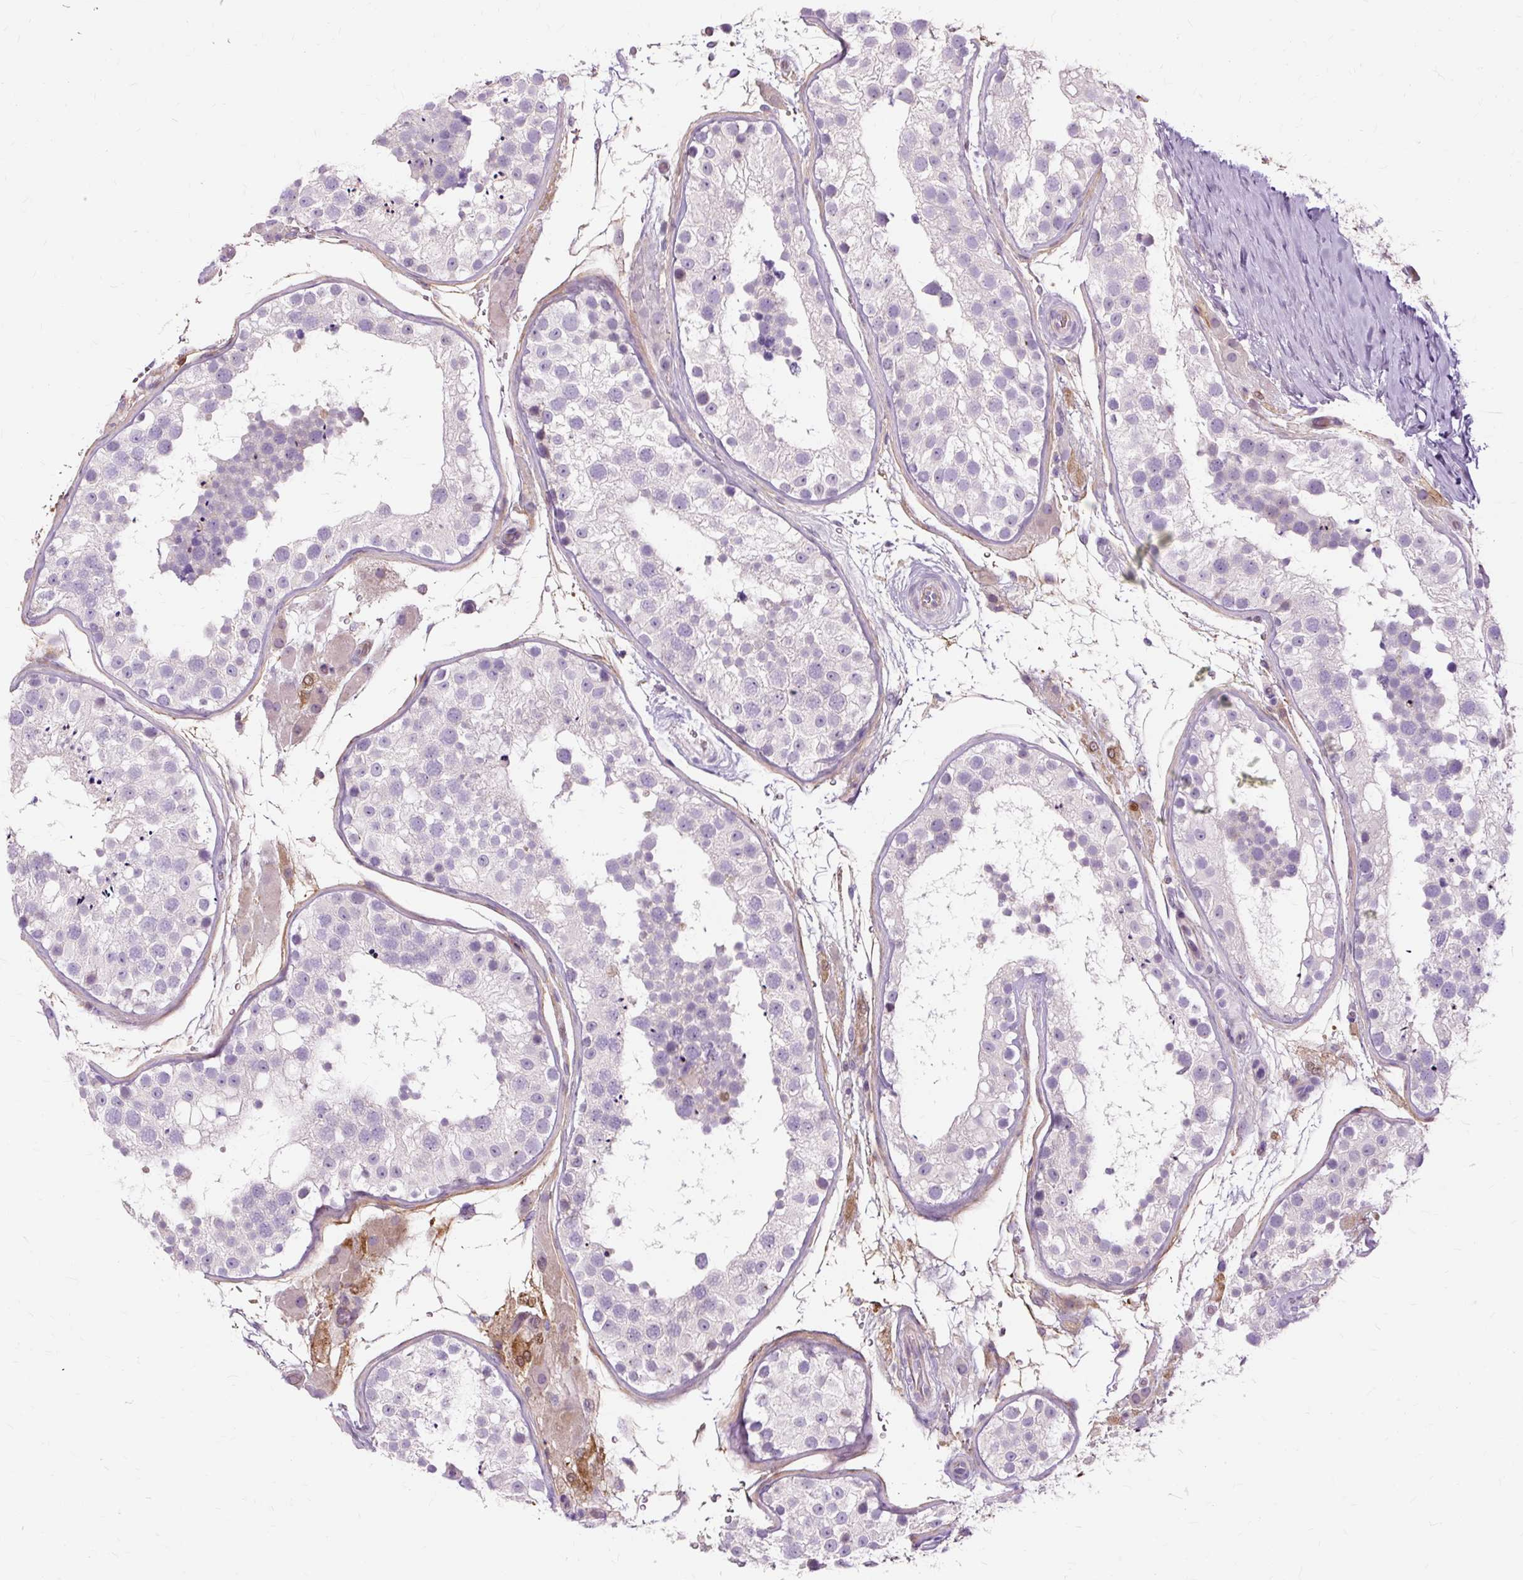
{"staining": {"intensity": "negative", "quantity": "none", "location": "none"}, "tissue": "testis", "cell_type": "Cells in seminiferous ducts", "image_type": "normal", "snomed": [{"axis": "morphology", "description": "Normal tissue, NOS"}, {"axis": "topography", "description": "Testis"}], "caption": "A photomicrograph of testis stained for a protein exhibits no brown staining in cells in seminiferous ducts. (IHC, brightfield microscopy, high magnification).", "gene": "DCTN4", "patient": {"sex": "male", "age": 26}}